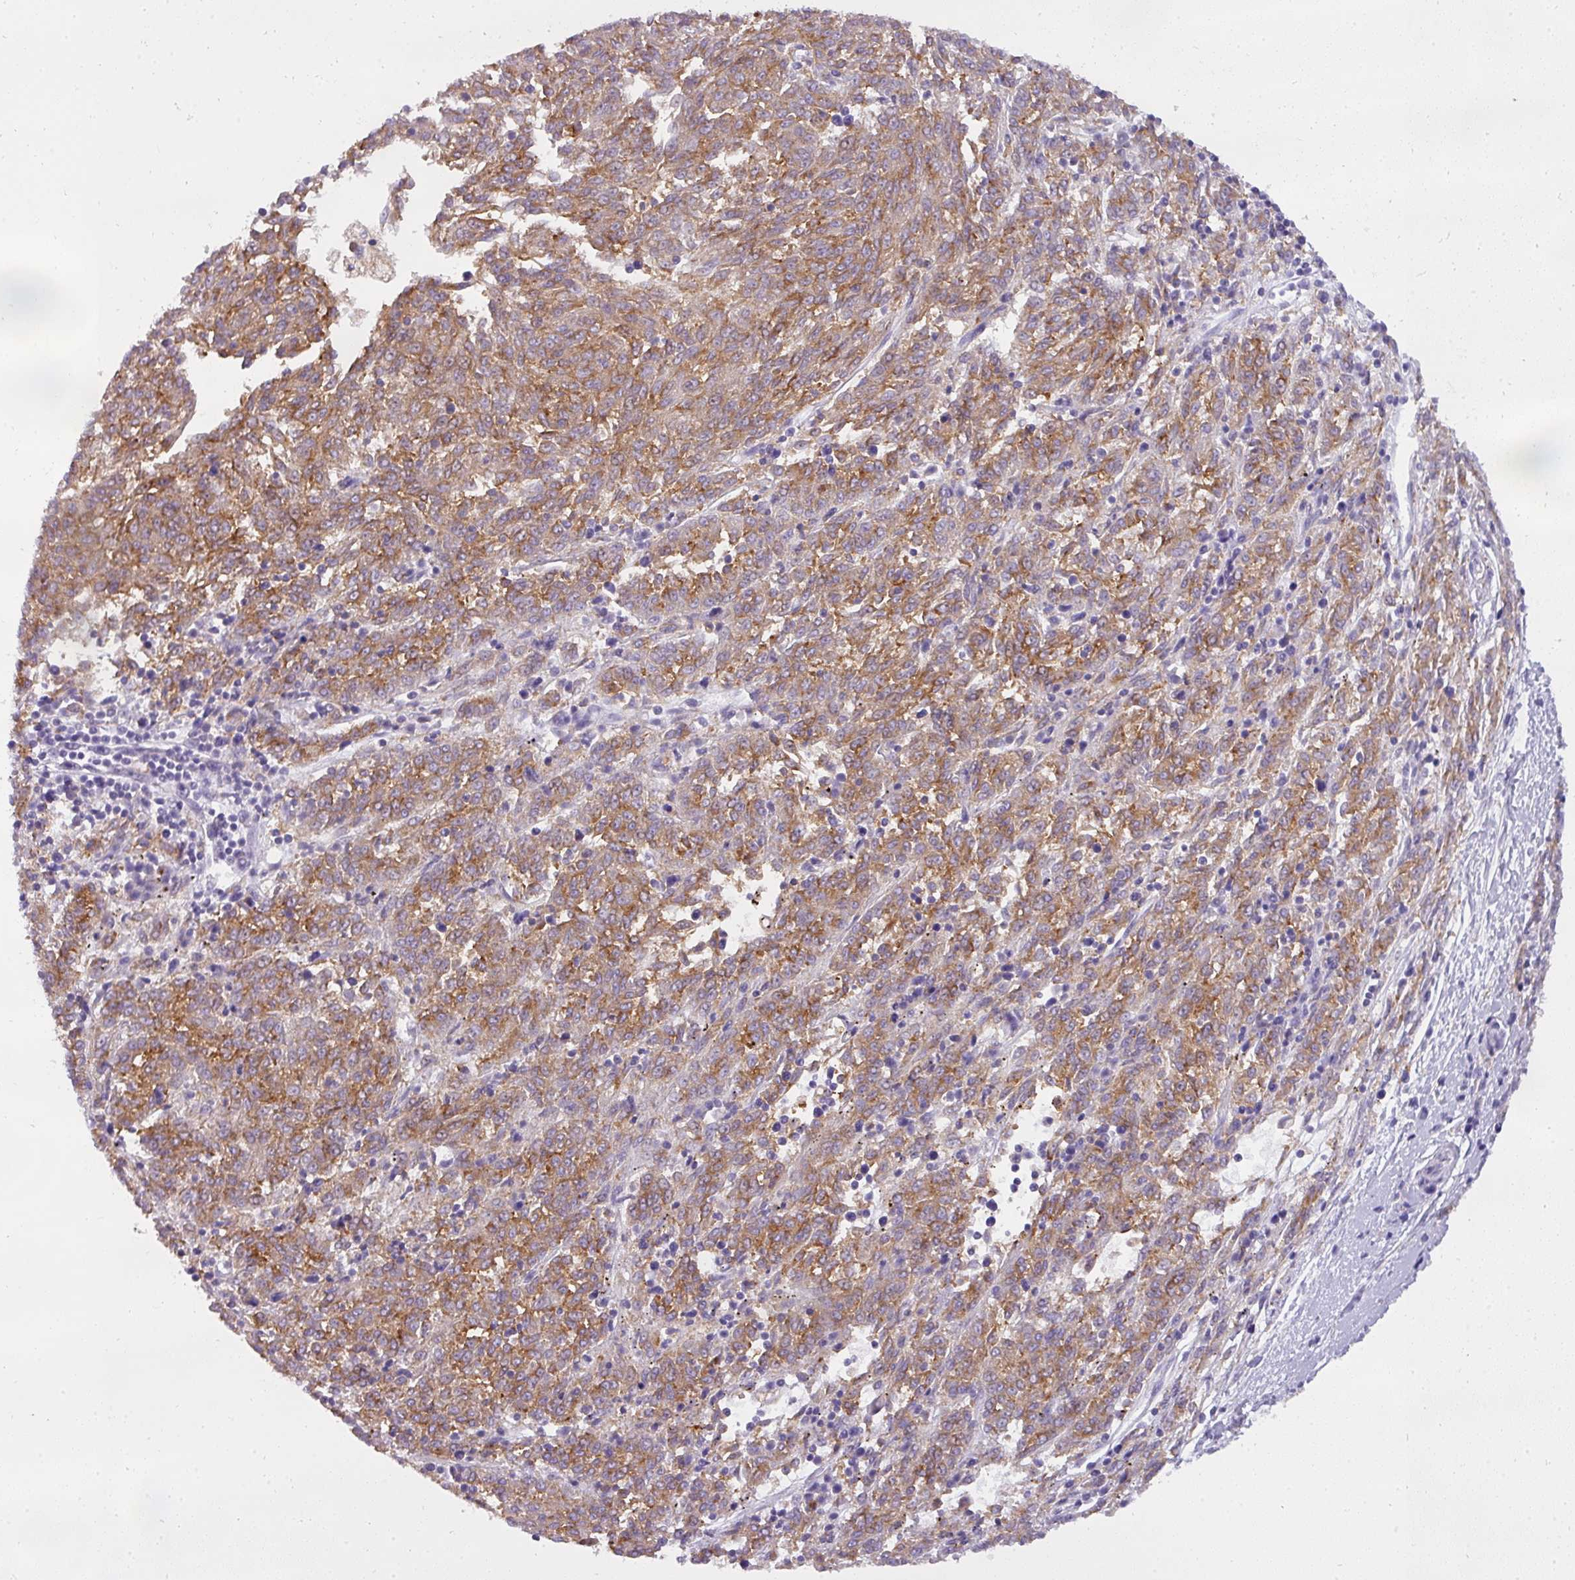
{"staining": {"intensity": "moderate", "quantity": ">75%", "location": "cytoplasmic/membranous"}, "tissue": "melanoma", "cell_type": "Tumor cells", "image_type": "cancer", "snomed": [{"axis": "morphology", "description": "Malignant melanoma, NOS"}, {"axis": "topography", "description": "Skin"}], "caption": "IHC micrograph of neoplastic tissue: human malignant melanoma stained using immunohistochemistry exhibits medium levels of moderate protein expression localized specifically in the cytoplasmic/membranous of tumor cells, appearing as a cytoplasmic/membranous brown color.", "gene": "ATP6V1D", "patient": {"sex": "female", "age": 72}}